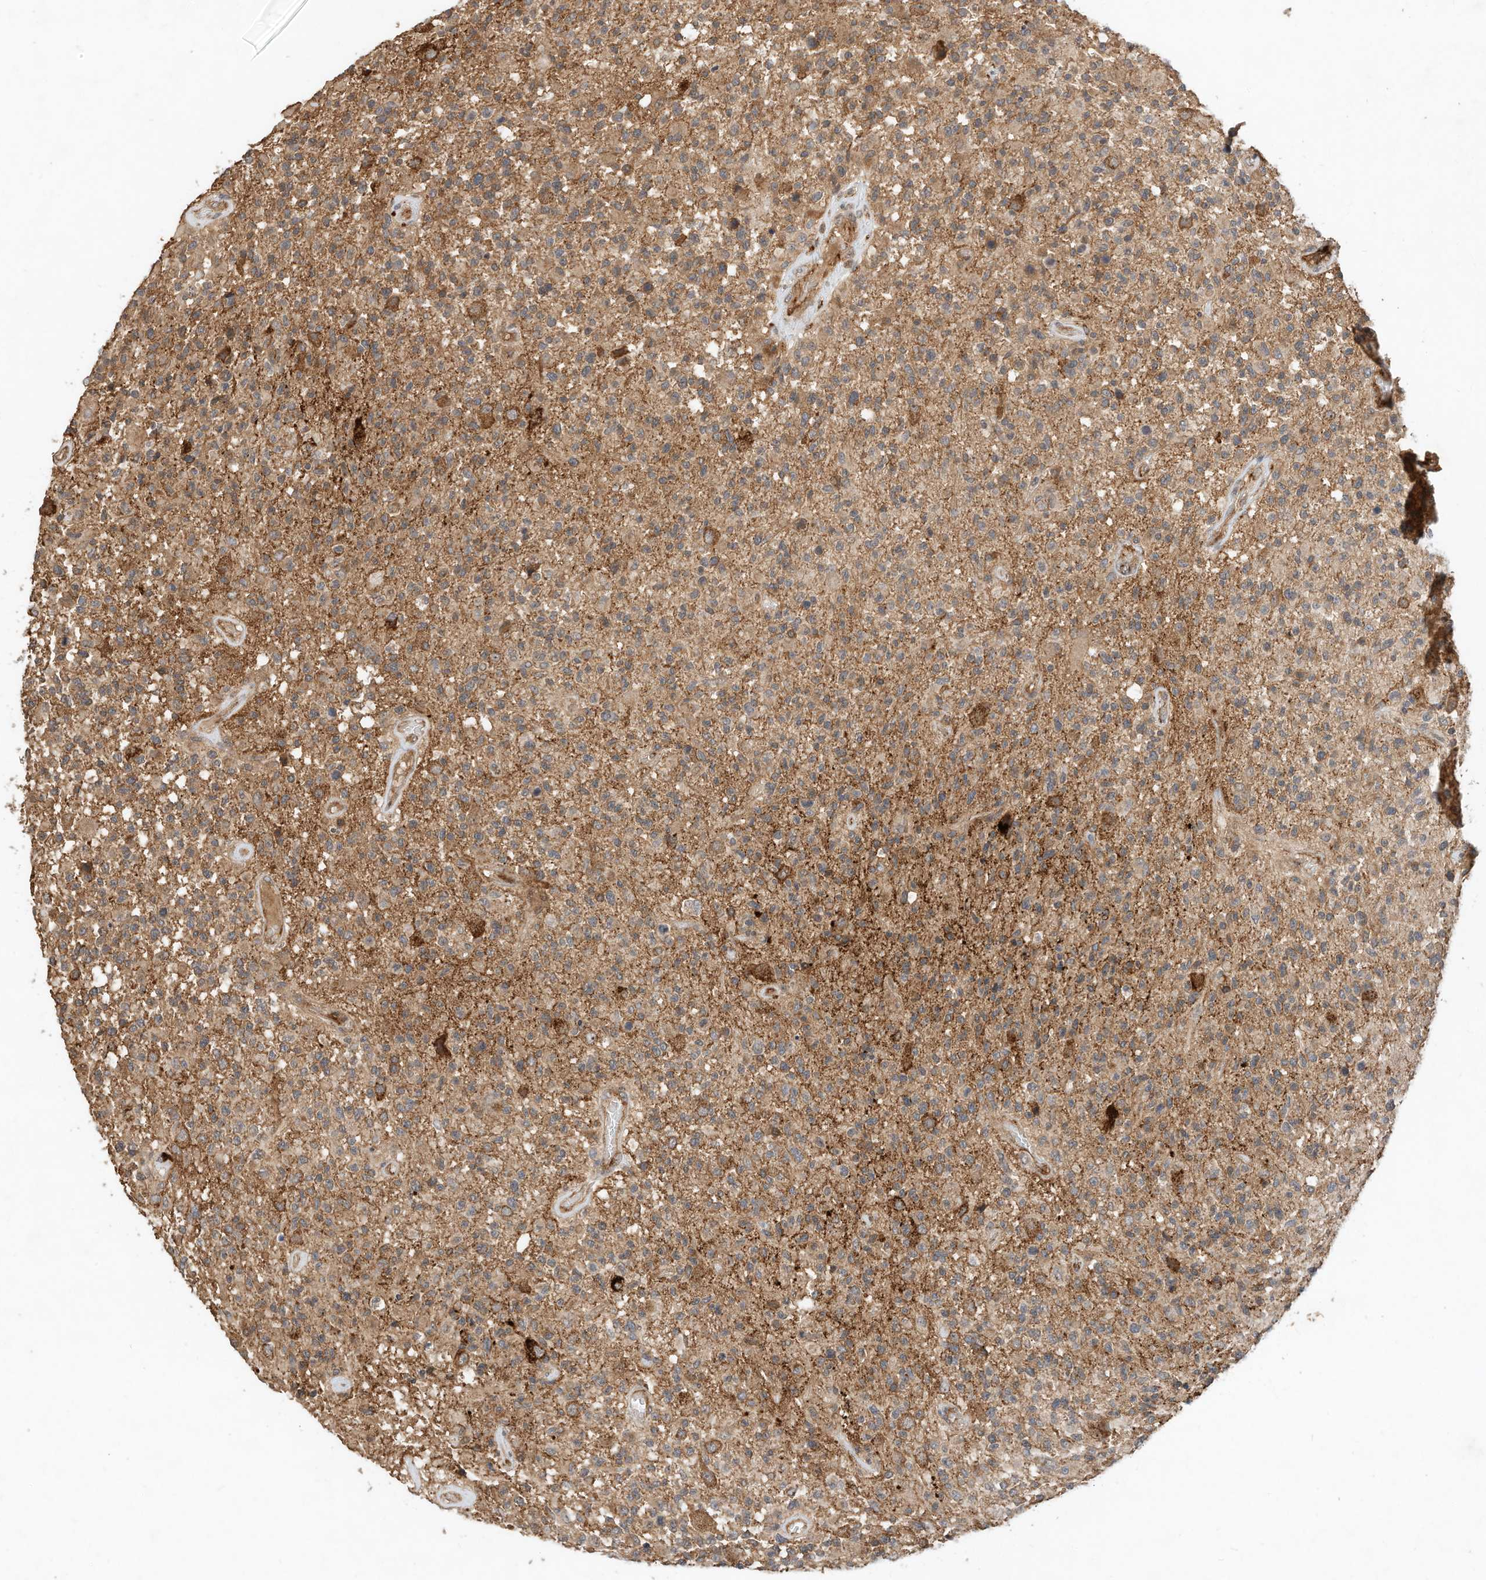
{"staining": {"intensity": "moderate", "quantity": ">75%", "location": "cytoplasmic/membranous"}, "tissue": "glioma", "cell_type": "Tumor cells", "image_type": "cancer", "snomed": [{"axis": "morphology", "description": "Glioma, malignant, High grade"}, {"axis": "morphology", "description": "Glioblastoma, NOS"}, {"axis": "topography", "description": "Brain"}], "caption": "Moderate cytoplasmic/membranous staining is identified in approximately >75% of tumor cells in malignant glioma (high-grade).", "gene": "CPAMD8", "patient": {"sex": "male", "age": 60}}